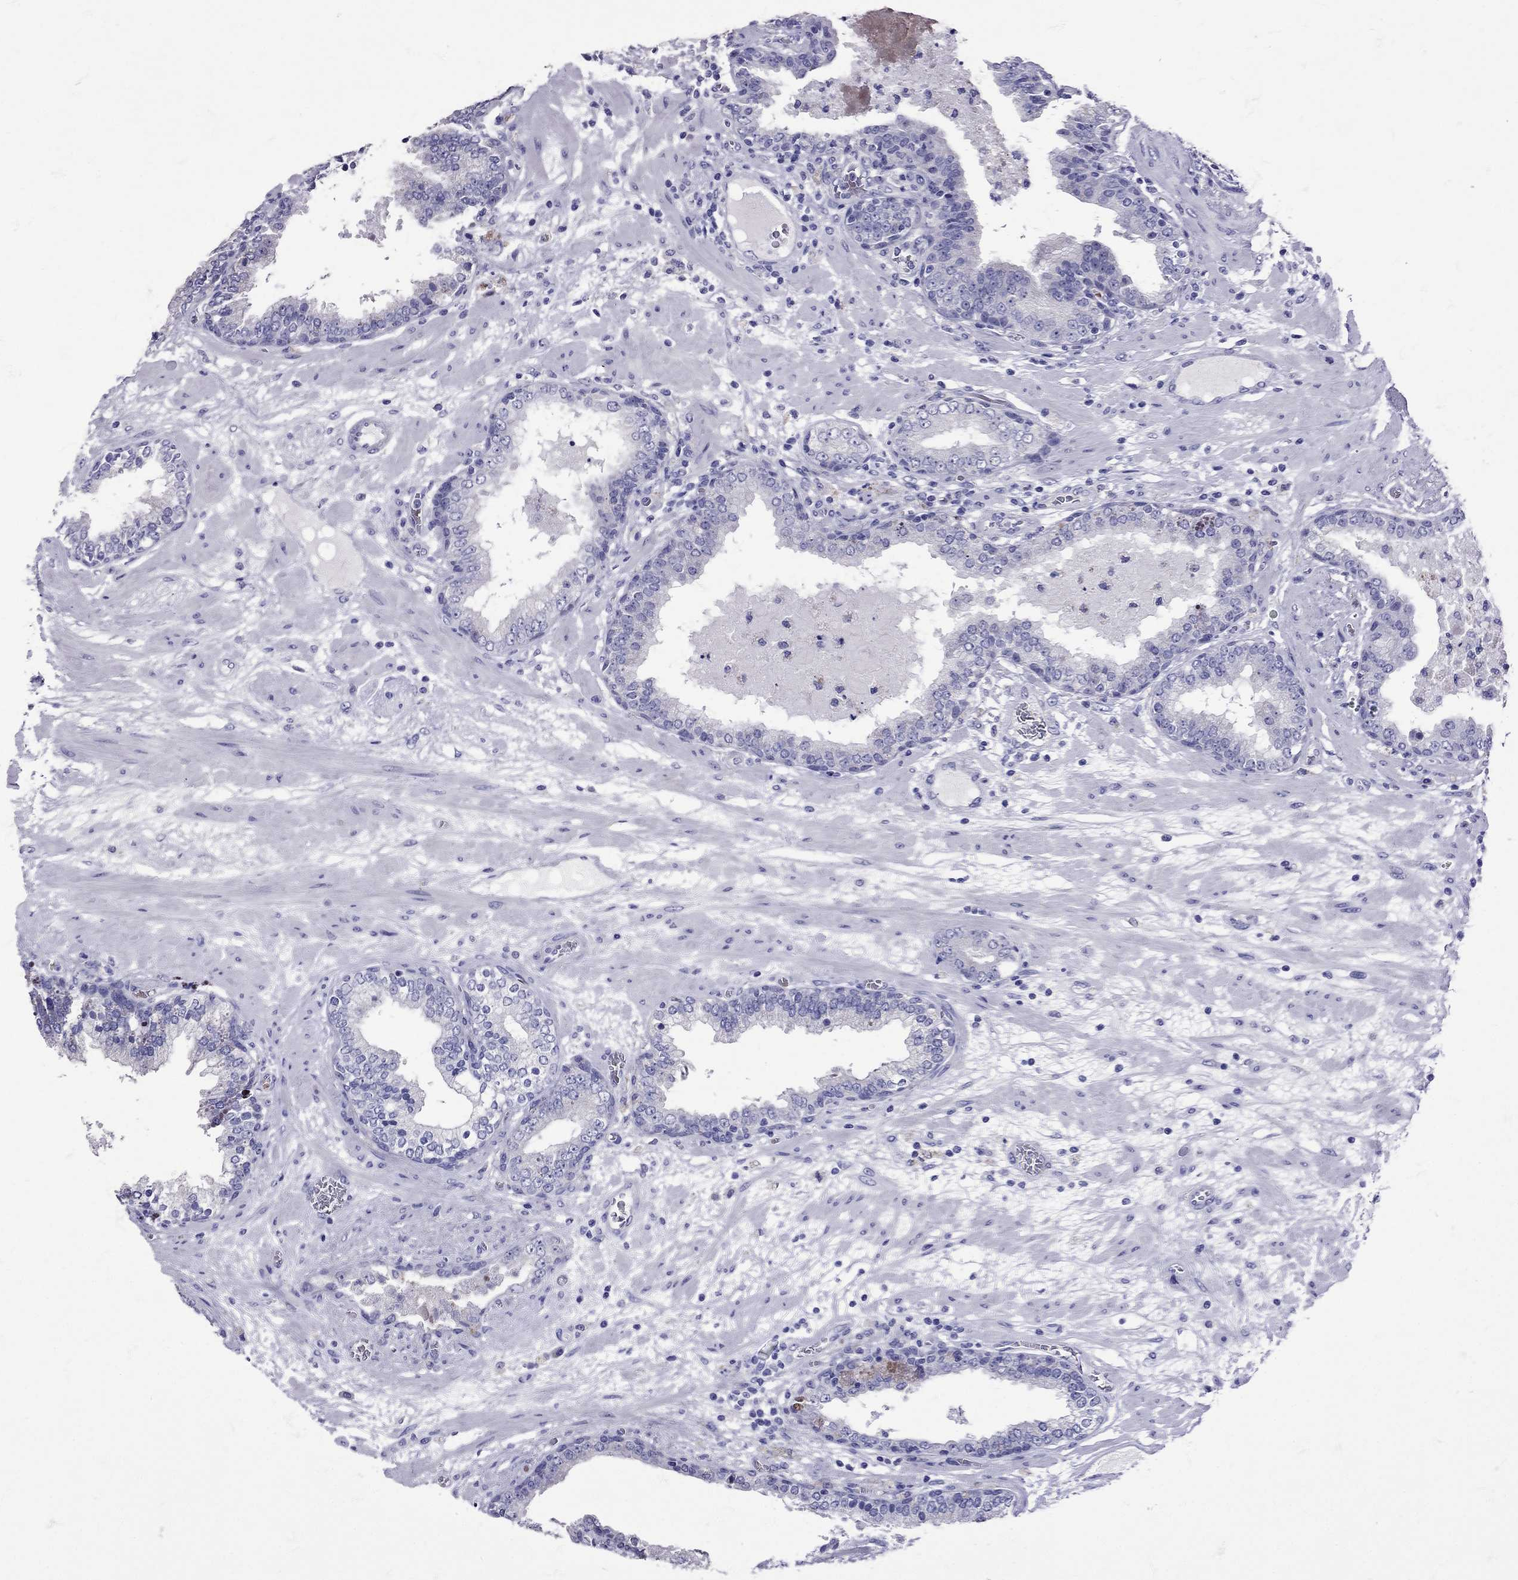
{"staining": {"intensity": "negative", "quantity": "none", "location": "none"}, "tissue": "prostate cancer", "cell_type": "Tumor cells", "image_type": "cancer", "snomed": [{"axis": "morphology", "description": "Adenocarcinoma, Low grade"}, {"axis": "topography", "description": "Prostate"}], "caption": "Tumor cells are negative for protein expression in human prostate adenocarcinoma (low-grade).", "gene": "TBR1", "patient": {"sex": "male", "age": 60}}